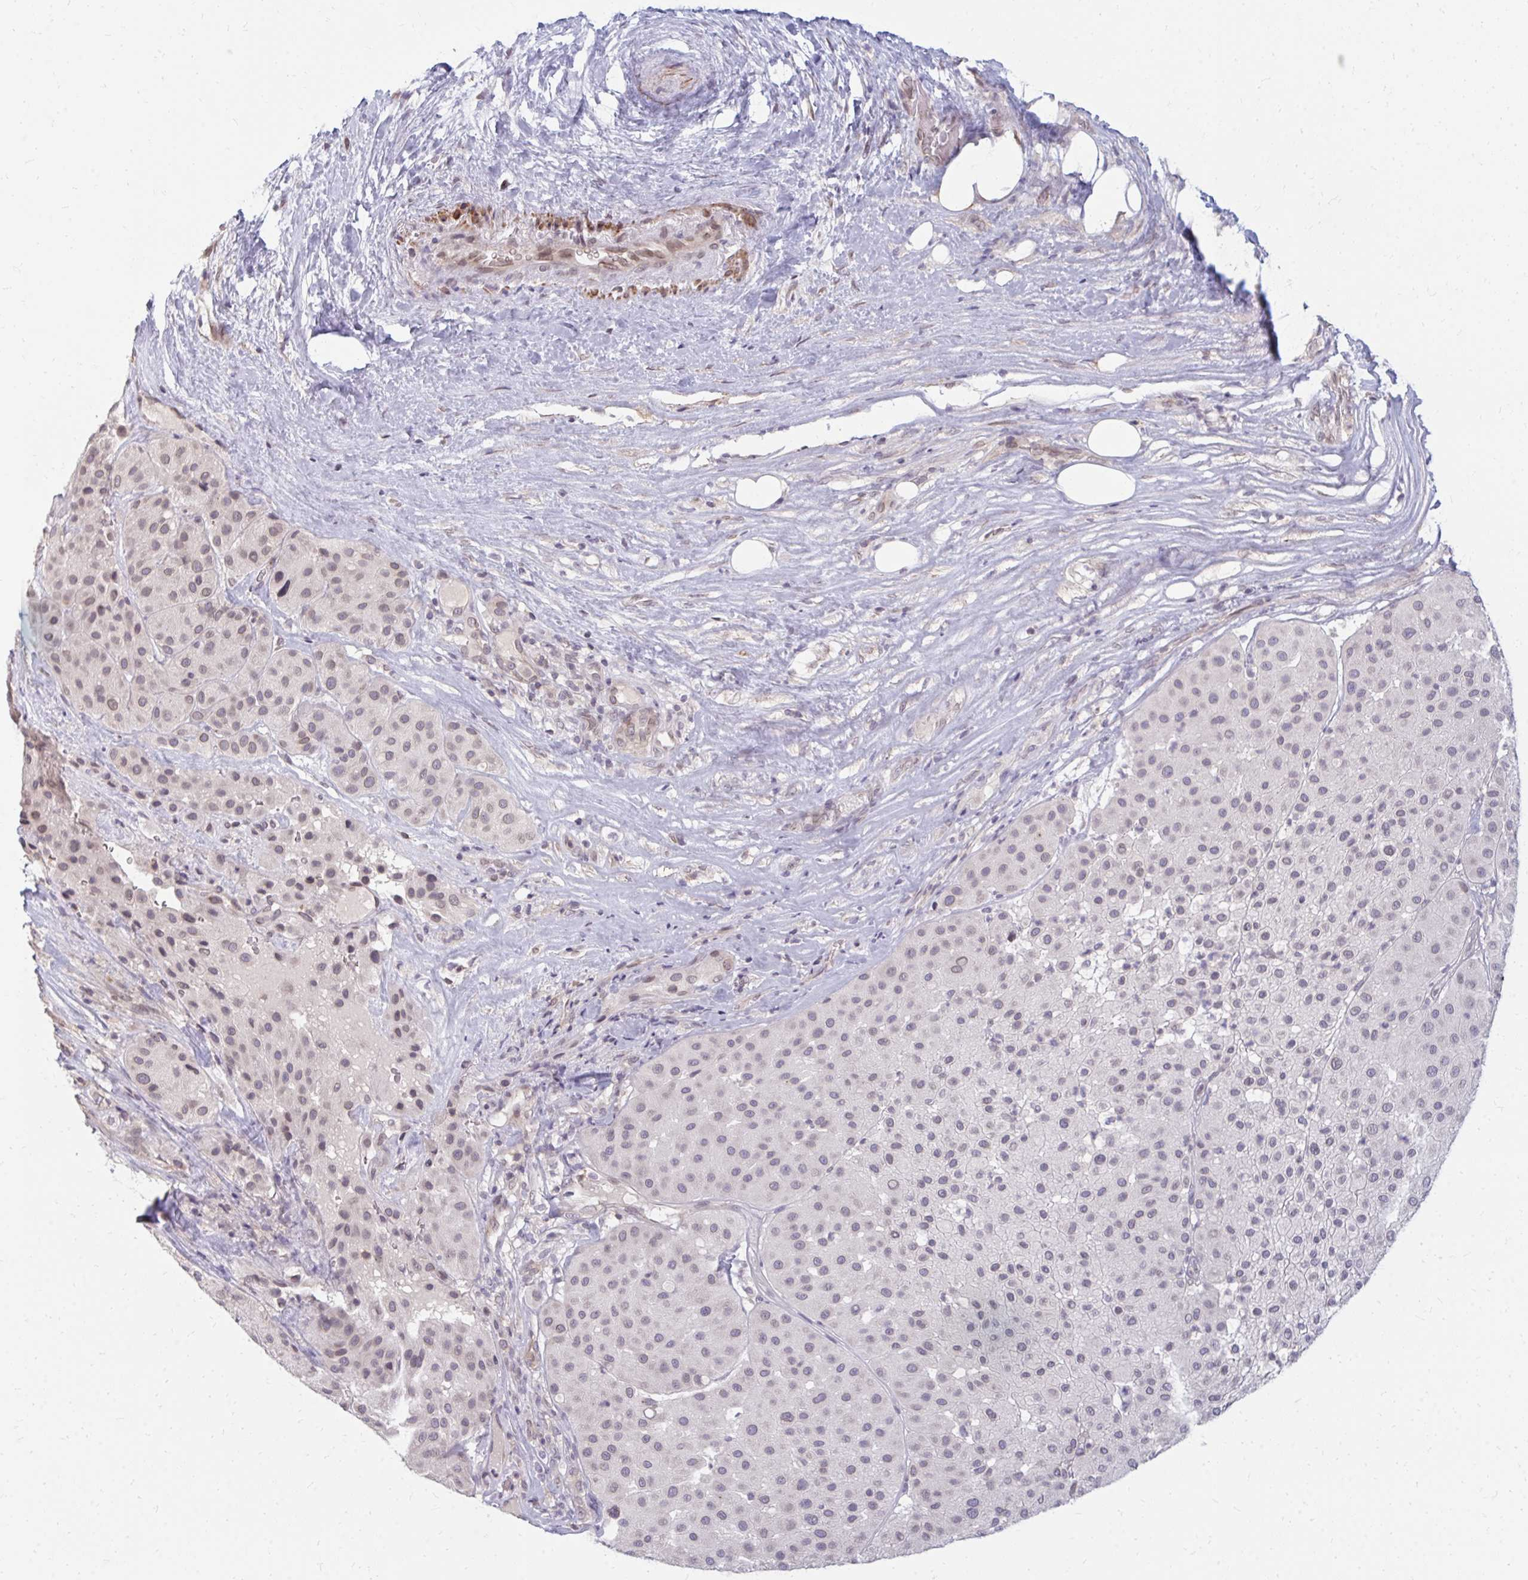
{"staining": {"intensity": "moderate", "quantity": "25%-75%", "location": "nuclear"}, "tissue": "melanoma", "cell_type": "Tumor cells", "image_type": "cancer", "snomed": [{"axis": "morphology", "description": "Malignant melanoma, Metastatic site"}, {"axis": "topography", "description": "Smooth muscle"}], "caption": "Protein expression by immunohistochemistry (IHC) displays moderate nuclear expression in about 25%-75% of tumor cells in malignant melanoma (metastatic site).", "gene": "GPC5", "patient": {"sex": "male", "age": 41}}